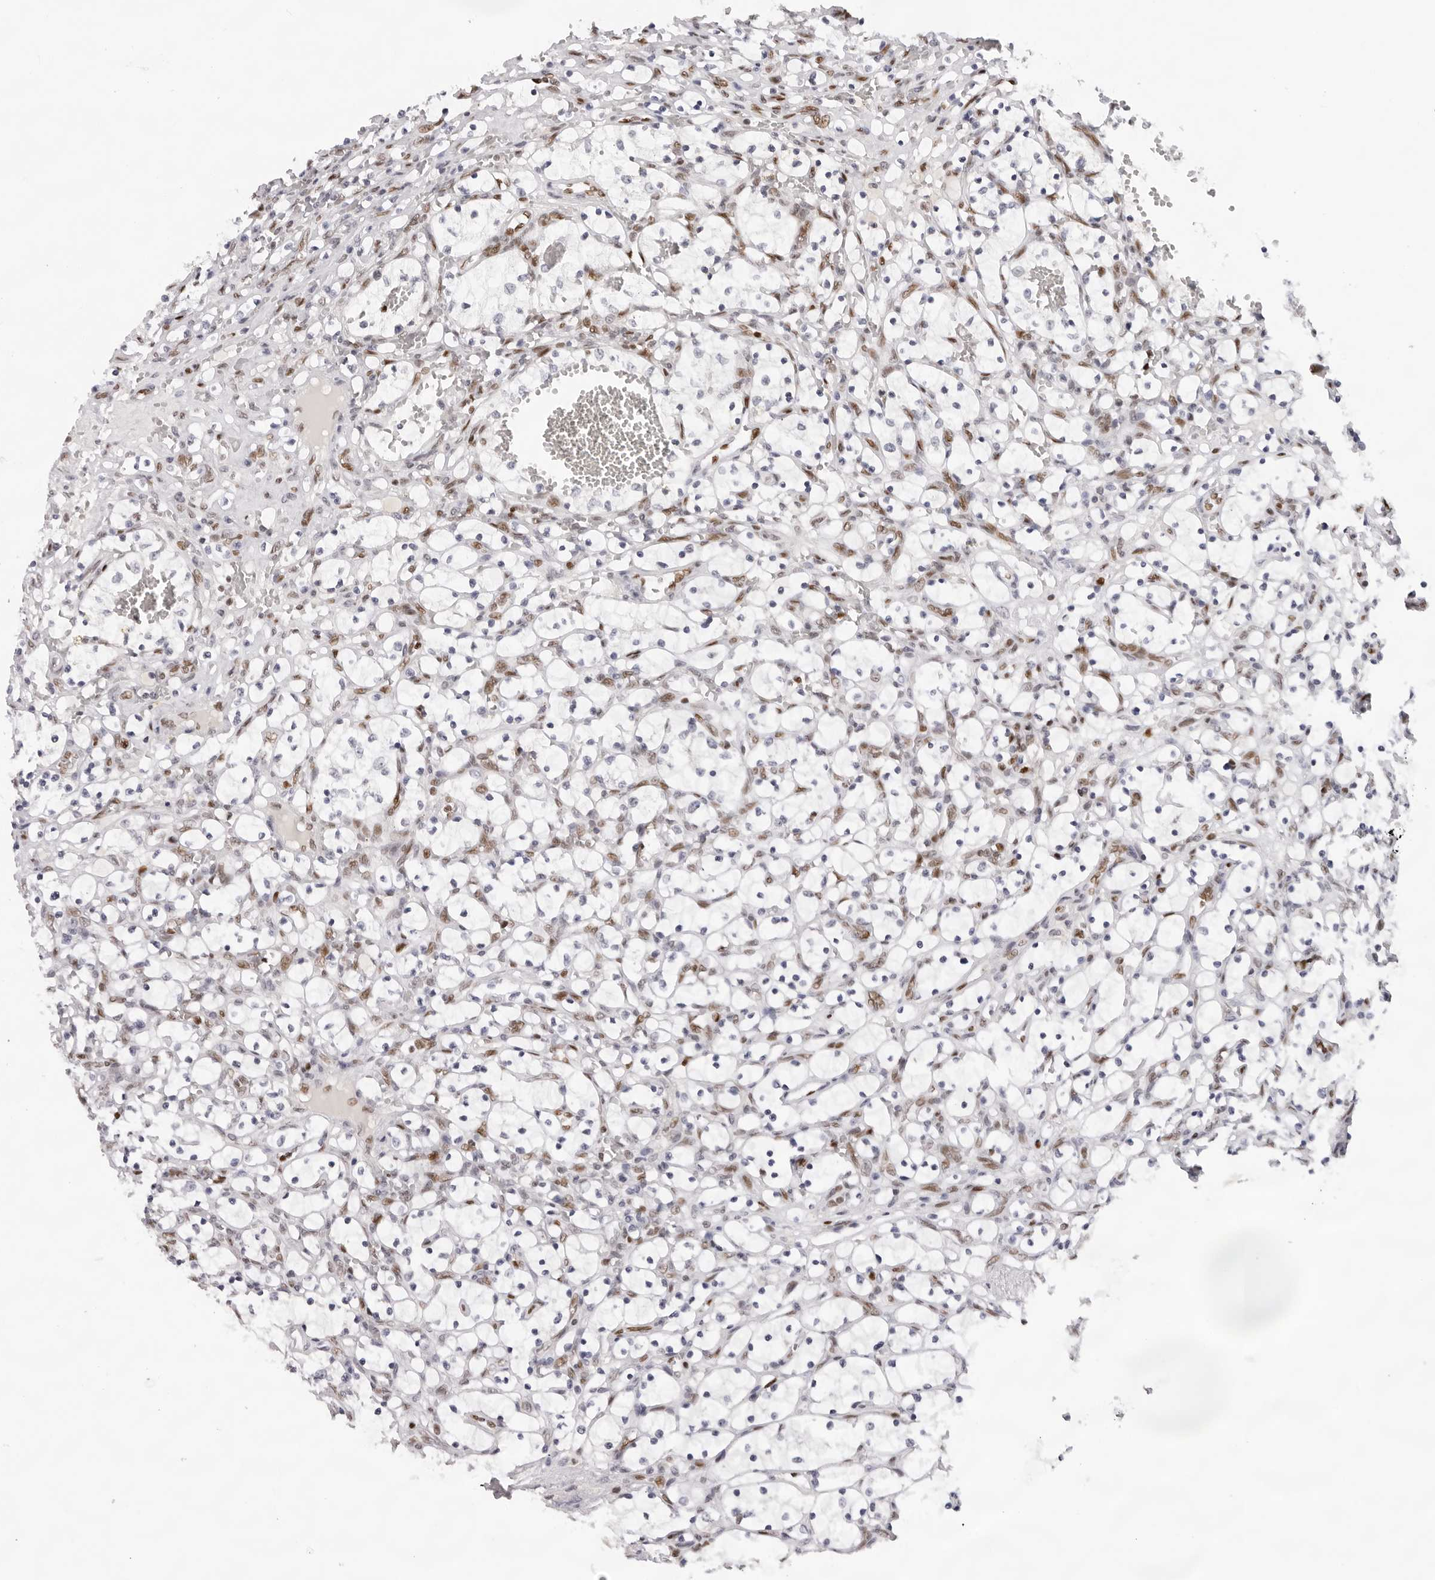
{"staining": {"intensity": "negative", "quantity": "none", "location": "none"}, "tissue": "renal cancer", "cell_type": "Tumor cells", "image_type": "cancer", "snomed": [{"axis": "morphology", "description": "Adenocarcinoma, NOS"}, {"axis": "topography", "description": "Kidney"}], "caption": "Immunohistochemical staining of human renal cancer (adenocarcinoma) exhibits no significant staining in tumor cells.", "gene": "OGG1", "patient": {"sex": "female", "age": 69}}